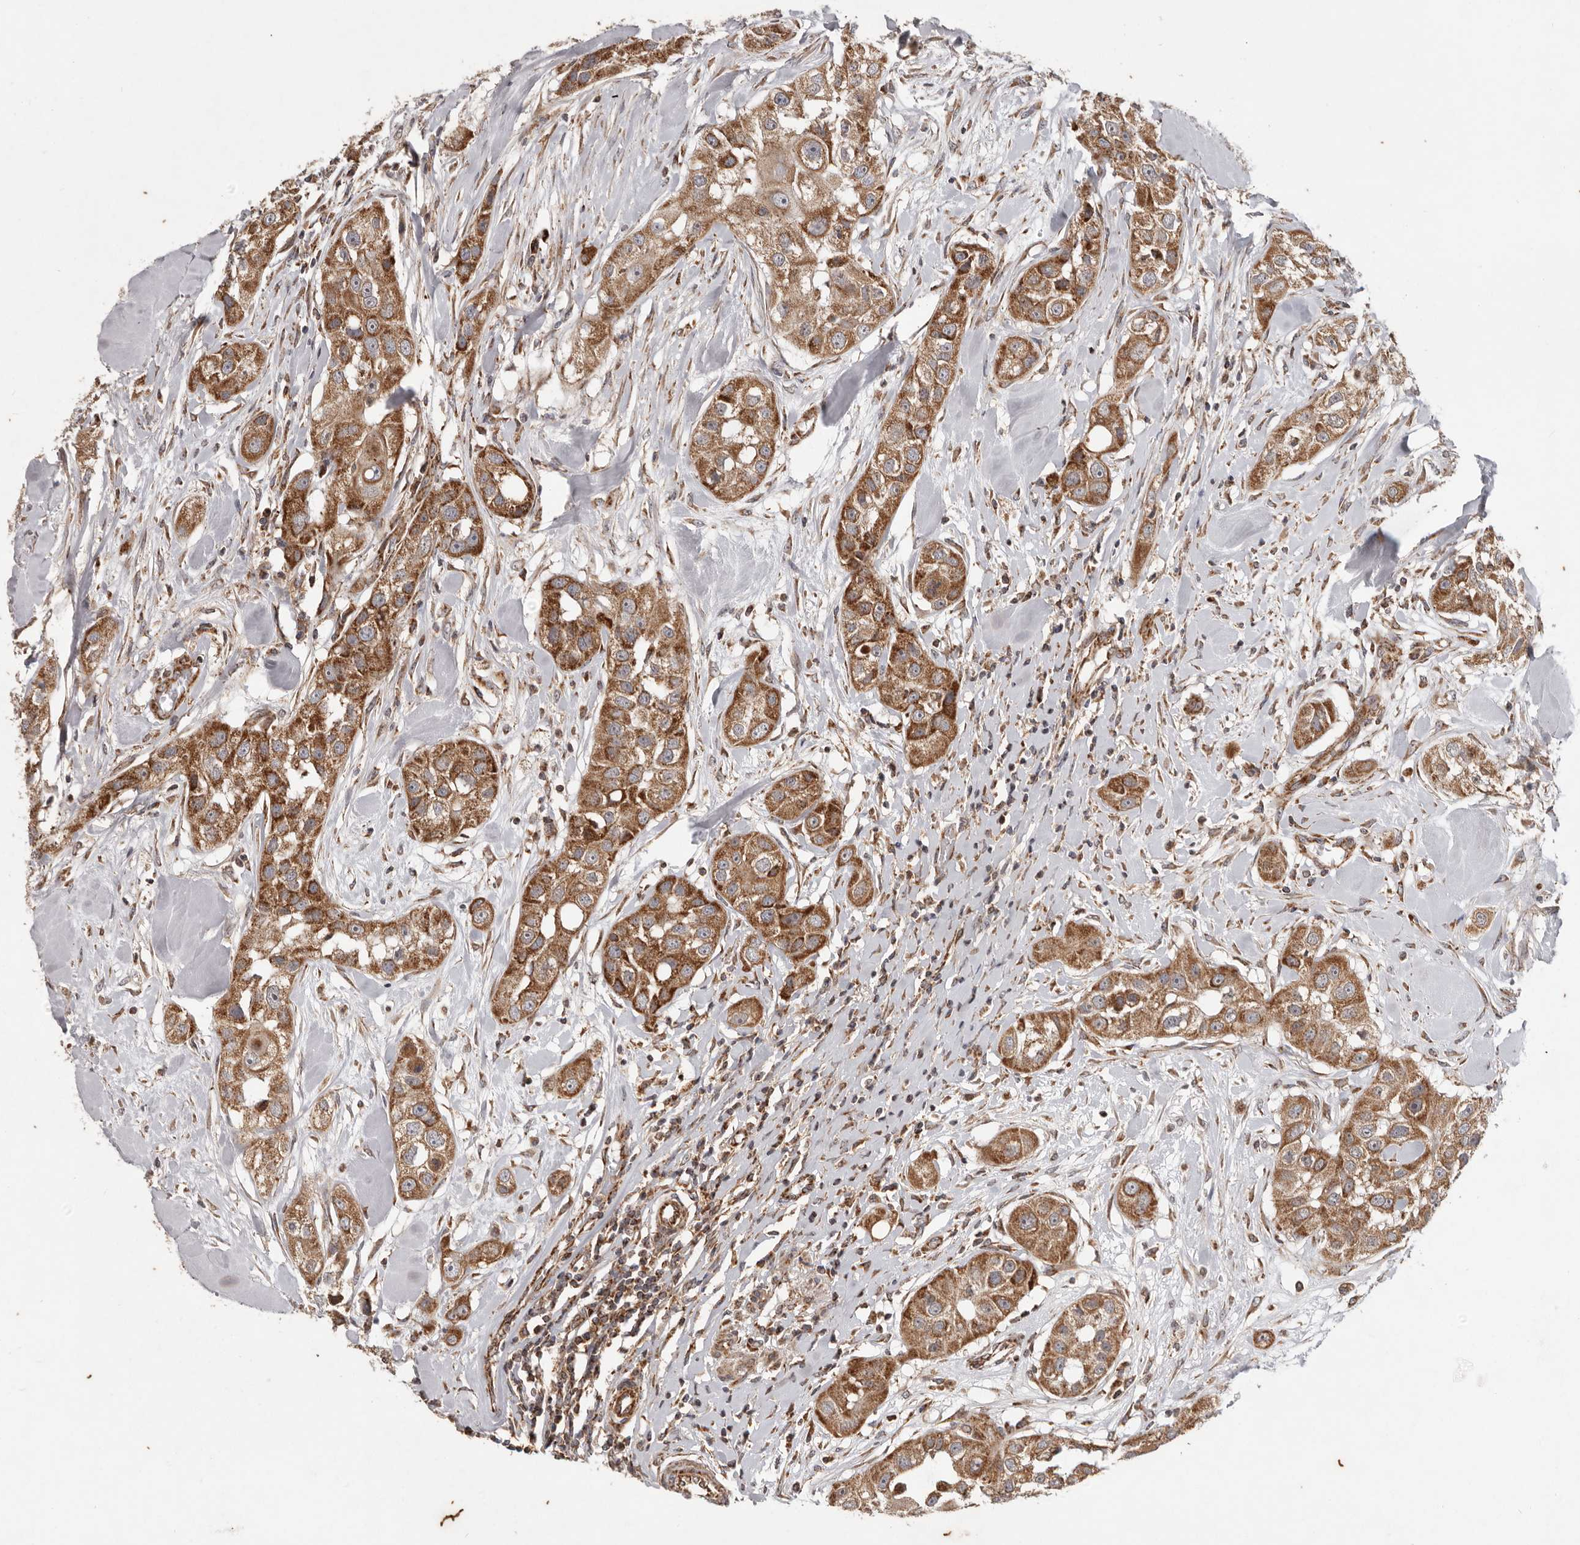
{"staining": {"intensity": "moderate", "quantity": ">75%", "location": "cytoplasmic/membranous"}, "tissue": "head and neck cancer", "cell_type": "Tumor cells", "image_type": "cancer", "snomed": [{"axis": "morphology", "description": "Normal tissue, NOS"}, {"axis": "morphology", "description": "Squamous cell carcinoma, NOS"}, {"axis": "topography", "description": "Skeletal muscle"}, {"axis": "topography", "description": "Head-Neck"}], "caption": "Brown immunohistochemical staining in squamous cell carcinoma (head and neck) exhibits moderate cytoplasmic/membranous positivity in about >75% of tumor cells. Immunohistochemistry (ihc) stains the protein in brown and the nuclei are stained blue.", "gene": "MRPS10", "patient": {"sex": "male", "age": 51}}